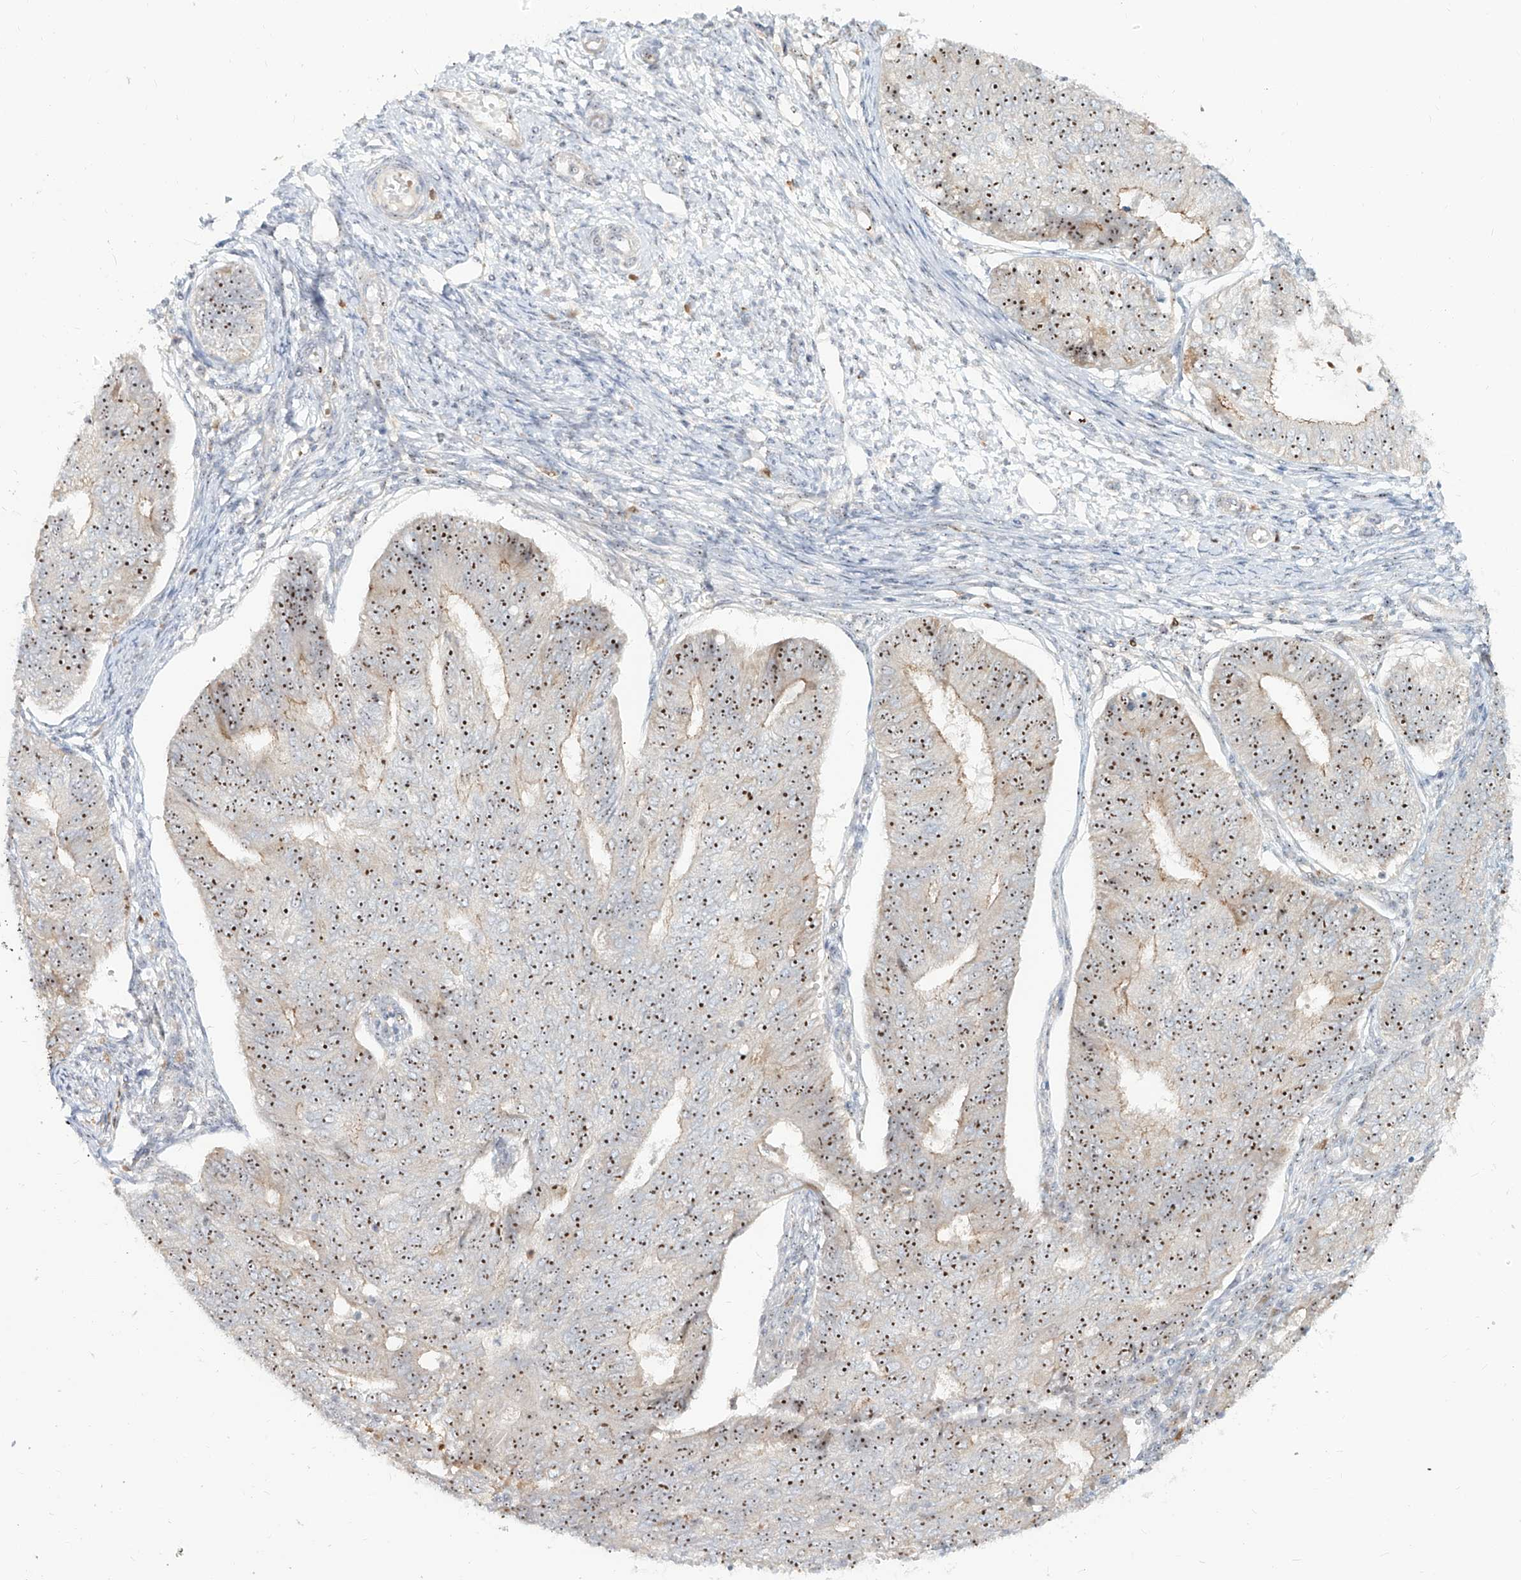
{"staining": {"intensity": "strong", "quantity": ">75%", "location": "nuclear"}, "tissue": "endometrial cancer", "cell_type": "Tumor cells", "image_type": "cancer", "snomed": [{"axis": "morphology", "description": "Adenocarcinoma, NOS"}, {"axis": "topography", "description": "Endometrium"}], "caption": "This is a histology image of immunohistochemistry (IHC) staining of adenocarcinoma (endometrial), which shows strong expression in the nuclear of tumor cells.", "gene": "BYSL", "patient": {"sex": "female", "age": 32}}